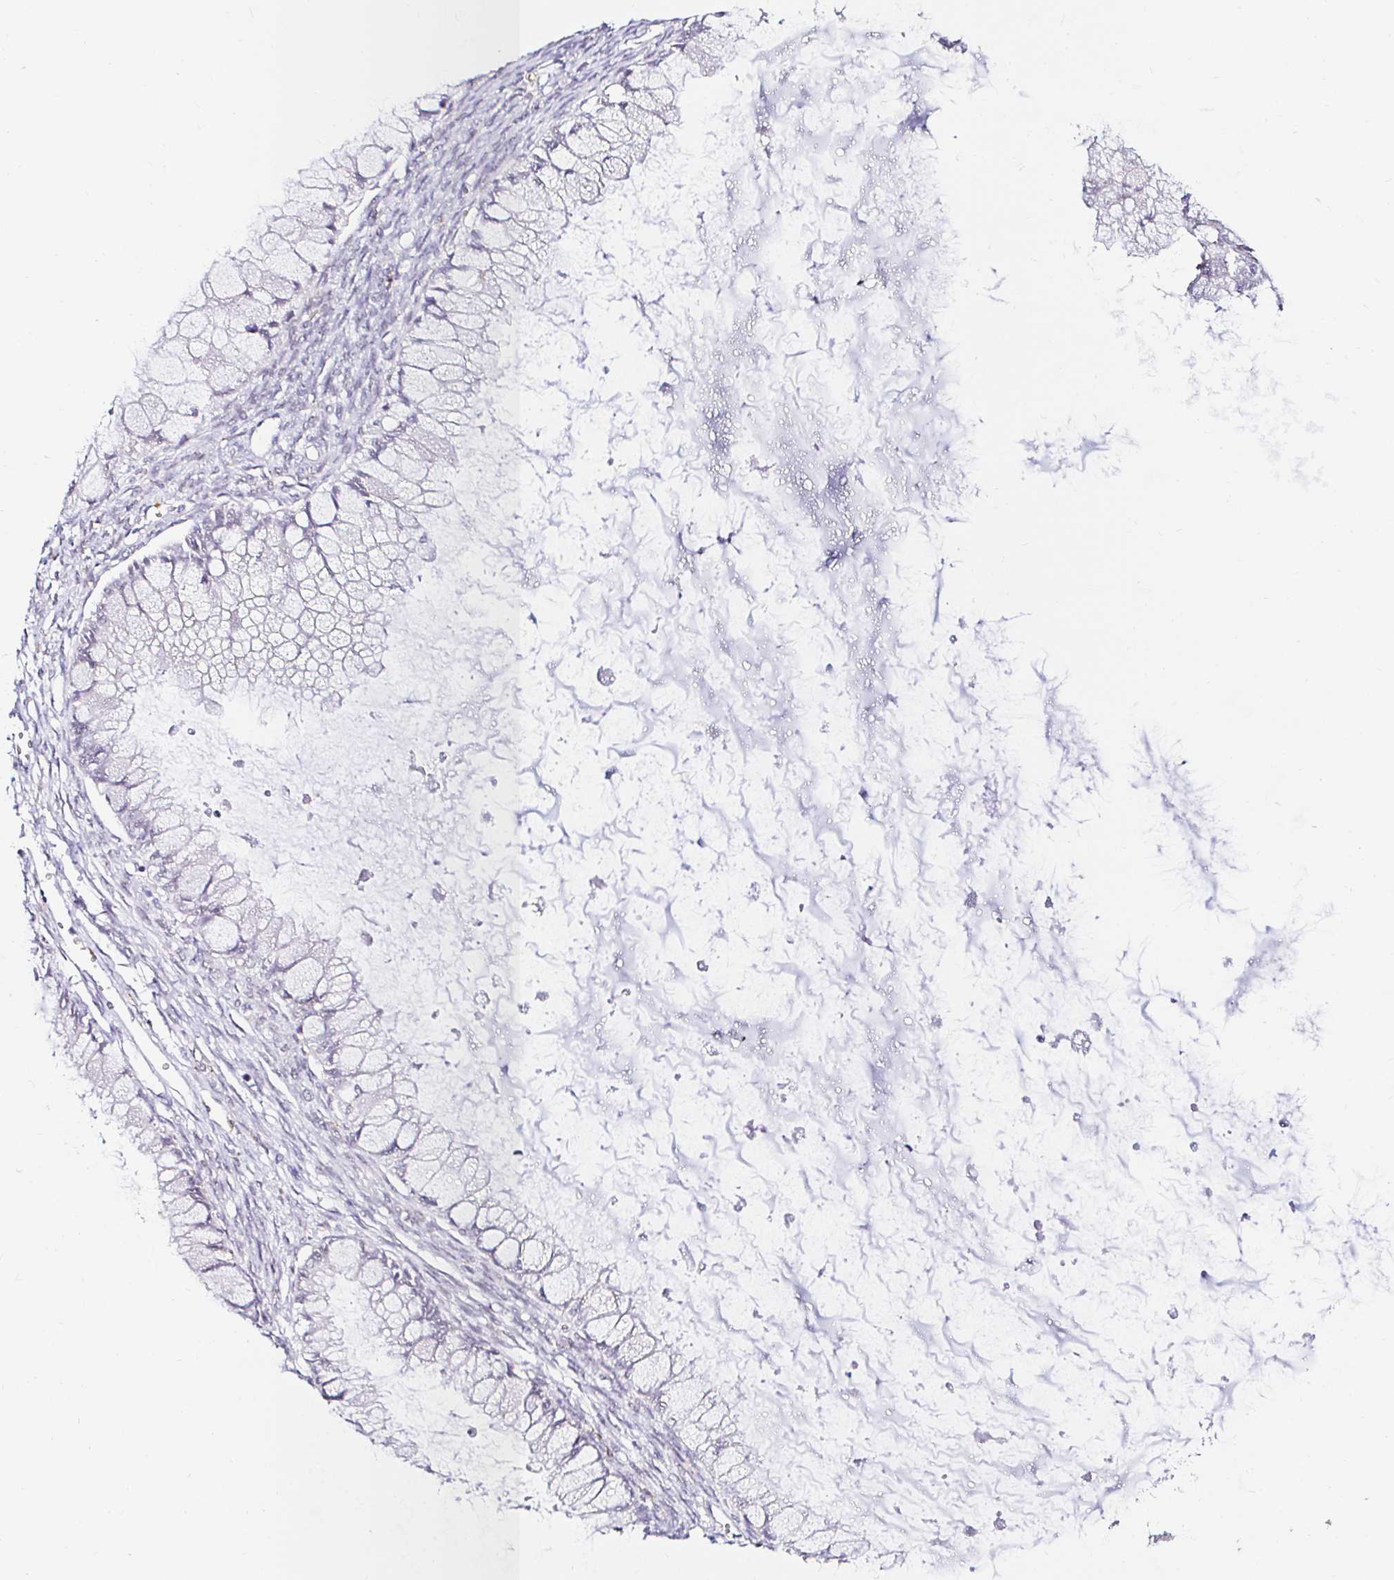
{"staining": {"intensity": "negative", "quantity": "none", "location": "none"}, "tissue": "ovarian cancer", "cell_type": "Tumor cells", "image_type": "cancer", "snomed": [{"axis": "morphology", "description": "Cystadenocarcinoma, mucinous, NOS"}, {"axis": "topography", "description": "Ovary"}], "caption": "Ovarian cancer (mucinous cystadenocarcinoma) stained for a protein using immunohistochemistry shows no staining tumor cells.", "gene": "CYBB", "patient": {"sex": "female", "age": 34}}